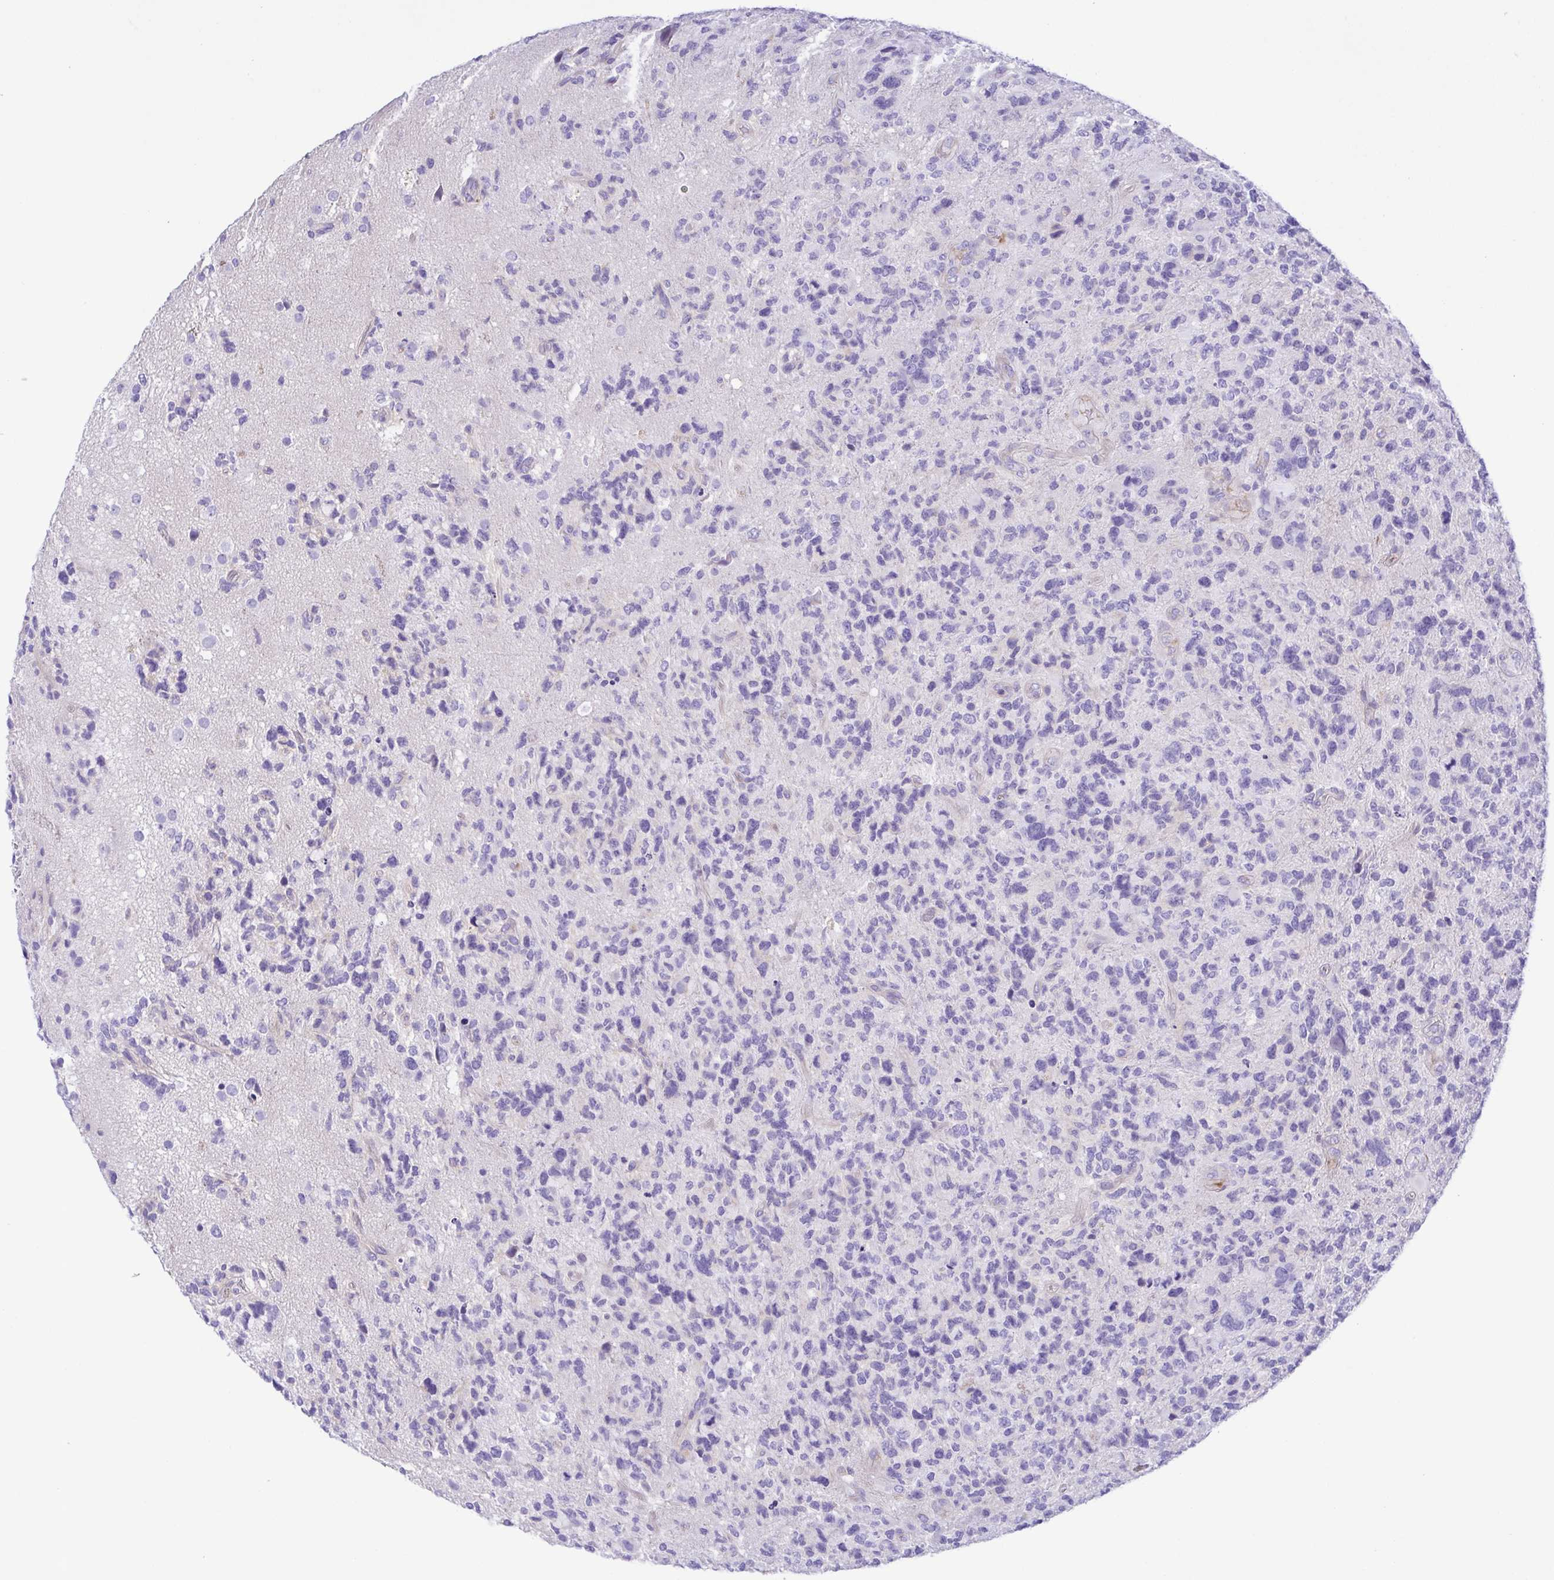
{"staining": {"intensity": "negative", "quantity": "none", "location": "none"}, "tissue": "glioma", "cell_type": "Tumor cells", "image_type": "cancer", "snomed": [{"axis": "morphology", "description": "Glioma, malignant, High grade"}, {"axis": "topography", "description": "Brain"}], "caption": "Tumor cells are negative for brown protein staining in glioma.", "gene": "GPR182", "patient": {"sex": "female", "age": 71}}